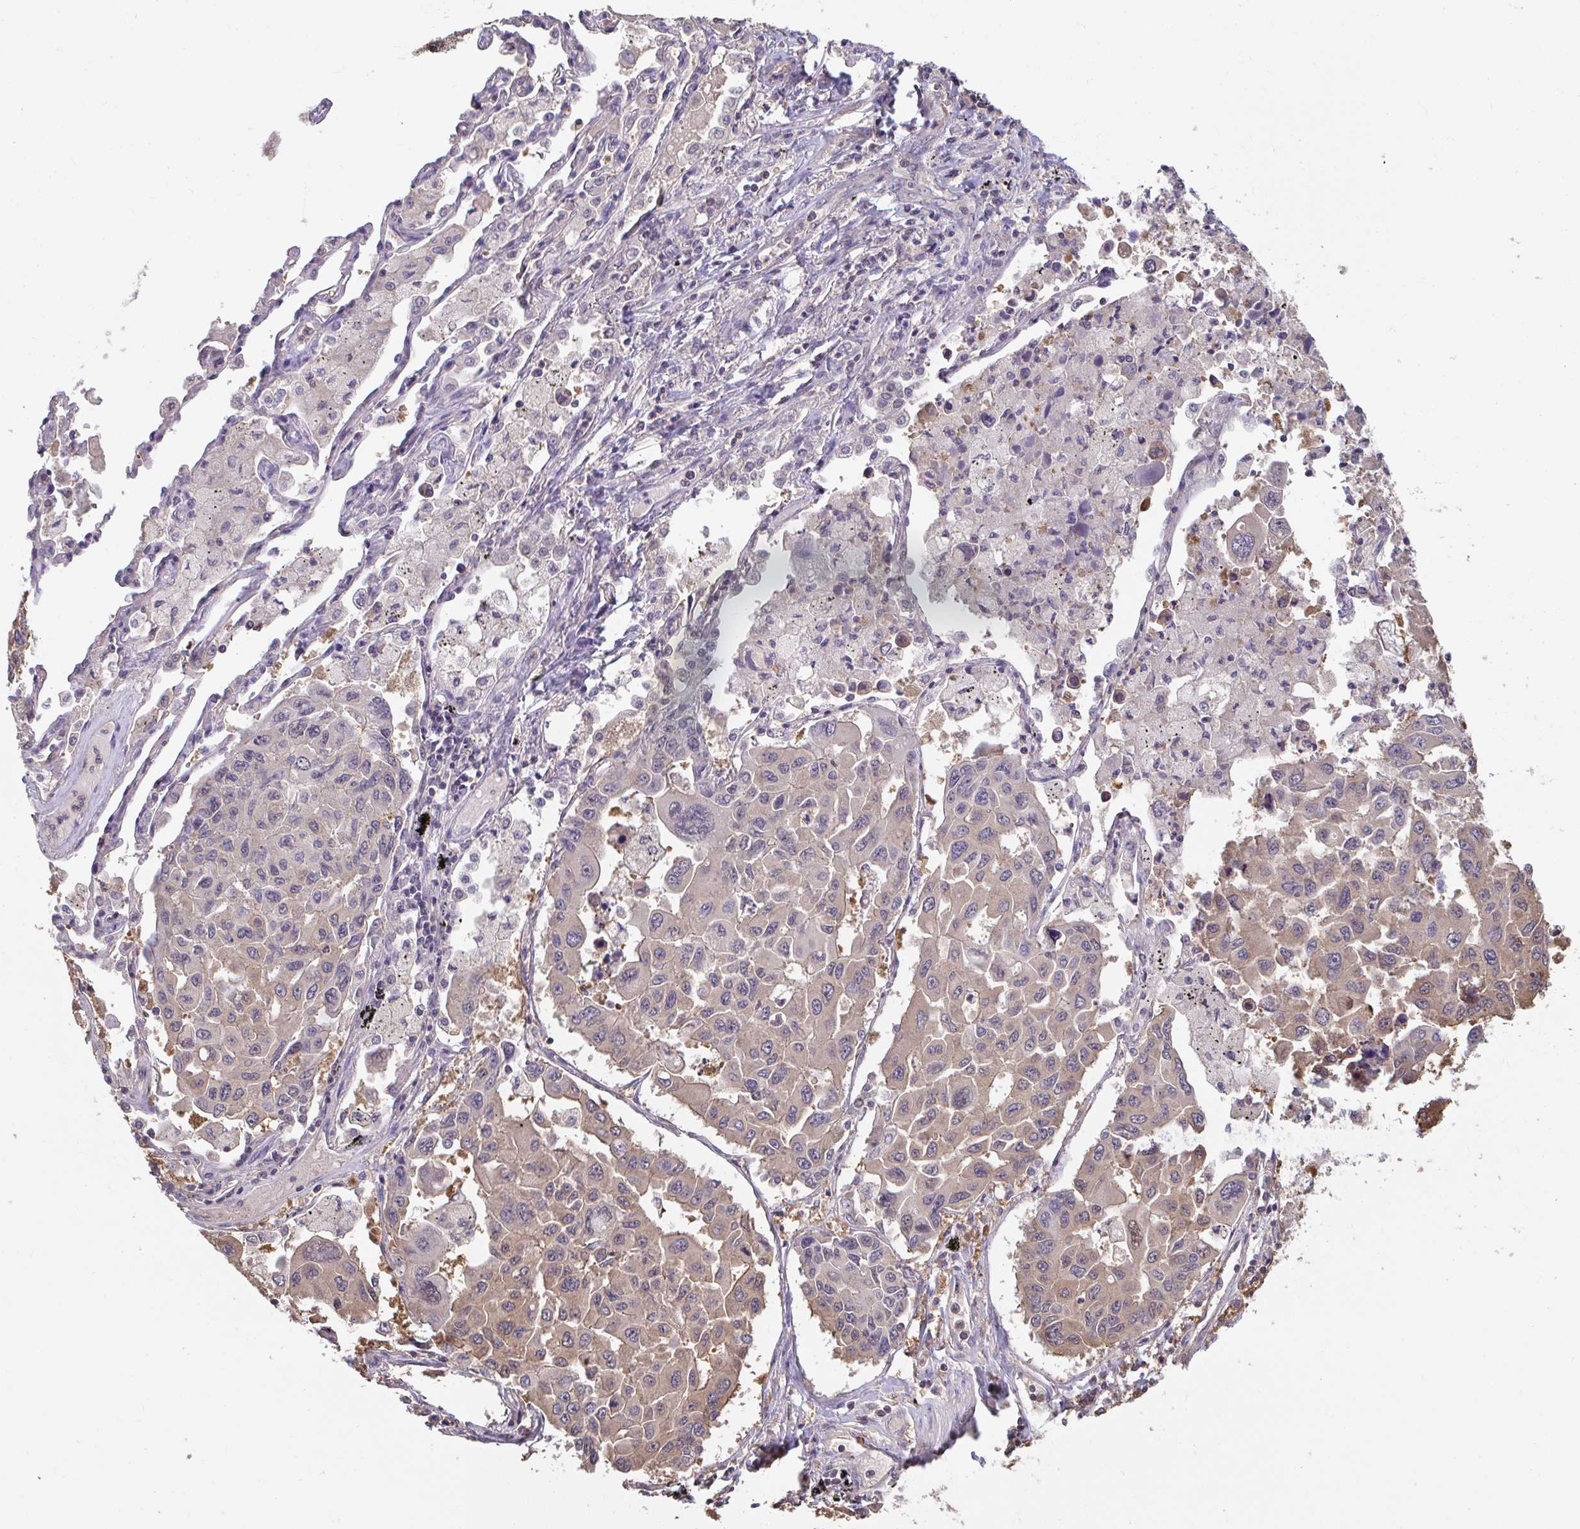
{"staining": {"intensity": "weak", "quantity": "25%-75%", "location": "cytoplasmic/membranous,nuclear"}, "tissue": "lung cancer", "cell_type": "Tumor cells", "image_type": "cancer", "snomed": [{"axis": "morphology", "description": "Adenocarcinoma, NOS"}, {"axis": "topography", "description": "Lung"}], "caption": "This histopathology image reveals immunohistochemistry (IHC) staining of lung cancer, with low weak cytoplasmic/membranous and nuclear positivity in approximately 25%-75% of tumor cells.", "gene": "TTC9C", "patient": {"sex": "male", "age": 64}}